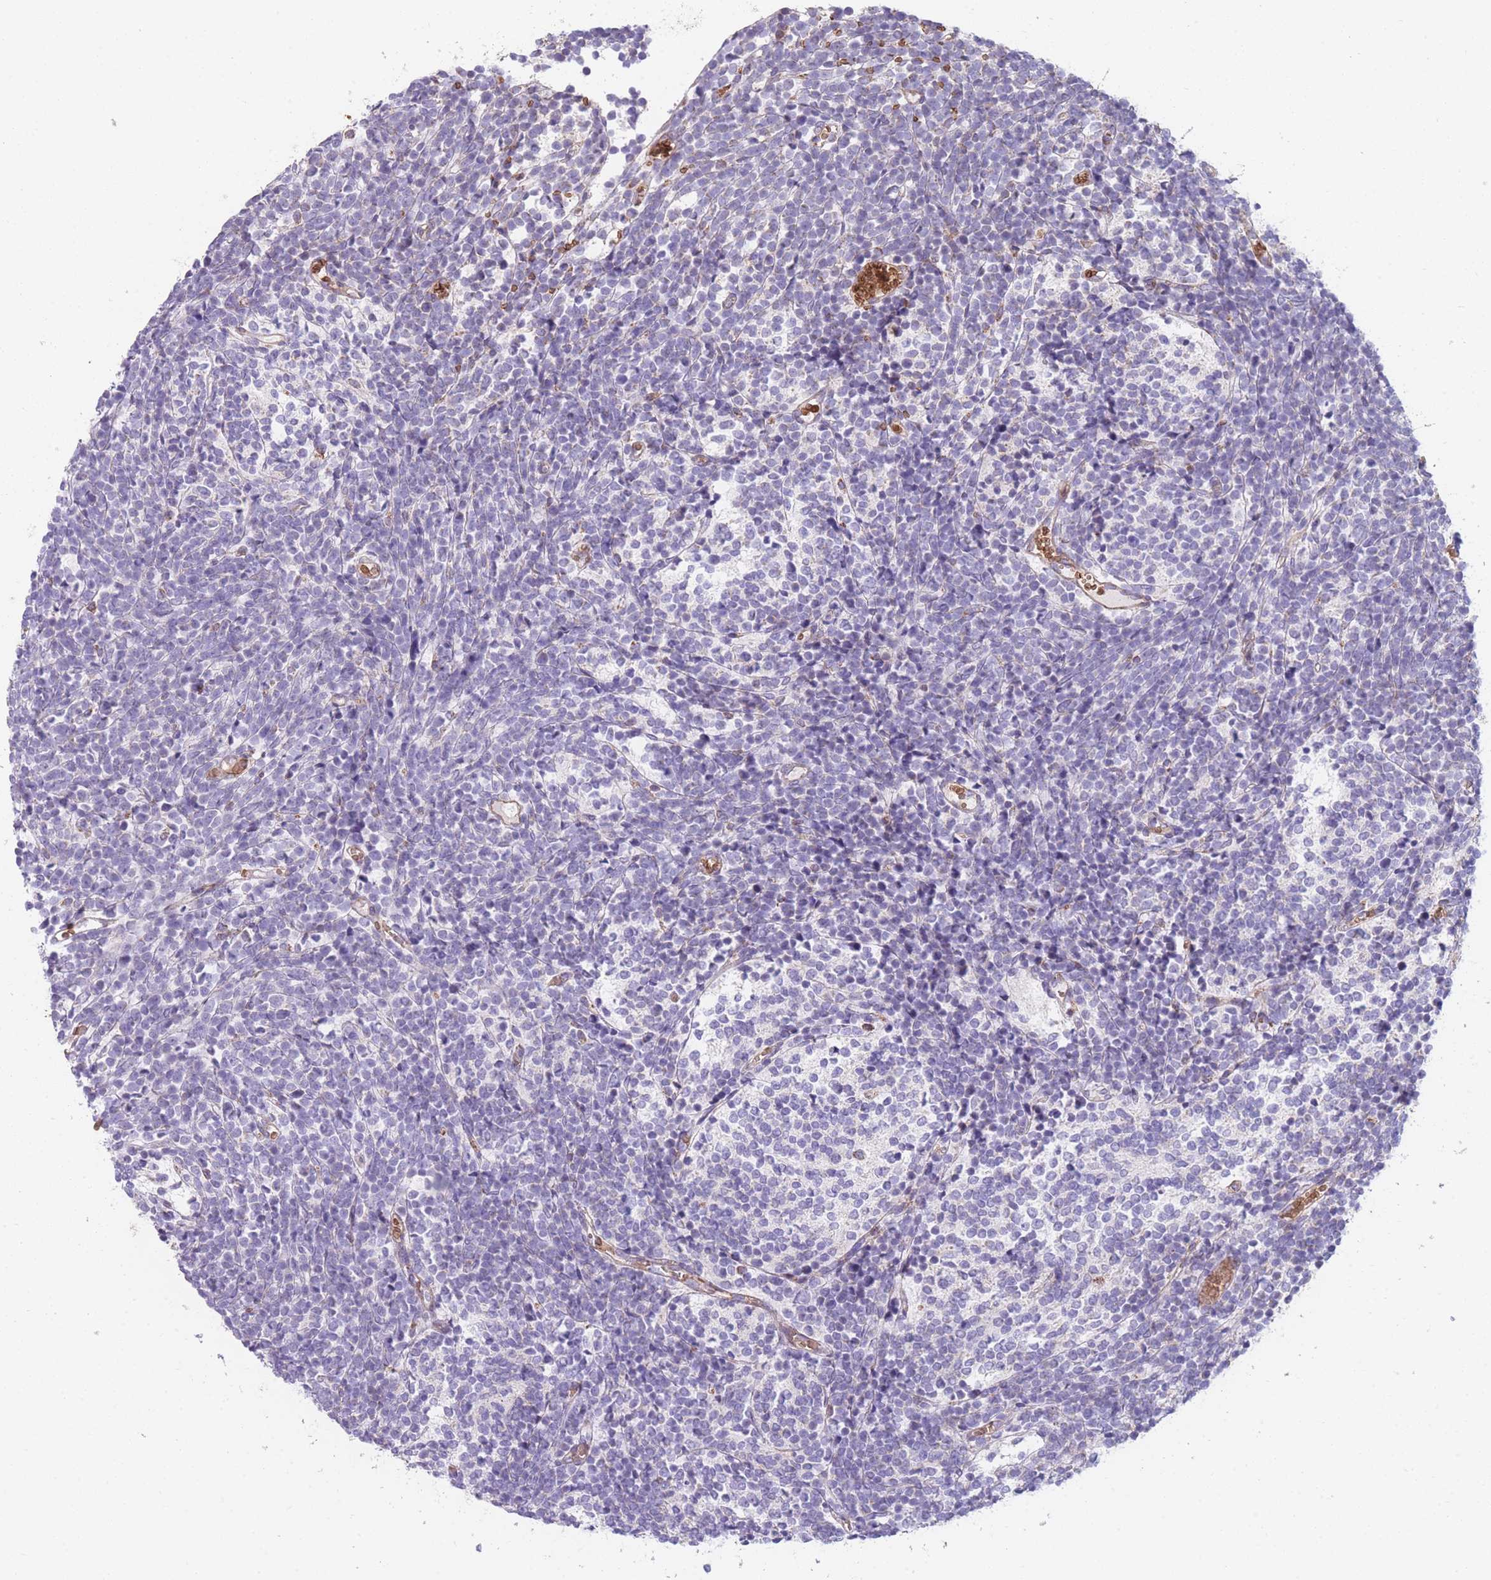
{"staining": {"intensity": "negative", "quantity": "none", "location": "none"}, "tissue": "glioma", "cell_type": "Tumor cells", "image_type": "cancer", "snomed": [{"axis": "morphology", "description": "Glioma, malignant, Low grade"}, {"axis": "topography", "description": "Brain"}], "caption": "This is an immunohistochemistry (IHC) micrograph of human malignant low-grade glioma. There is no expression in tumor cells.", "gene": "SMPD4", "patient": {"sex": "female", "age": 1}}